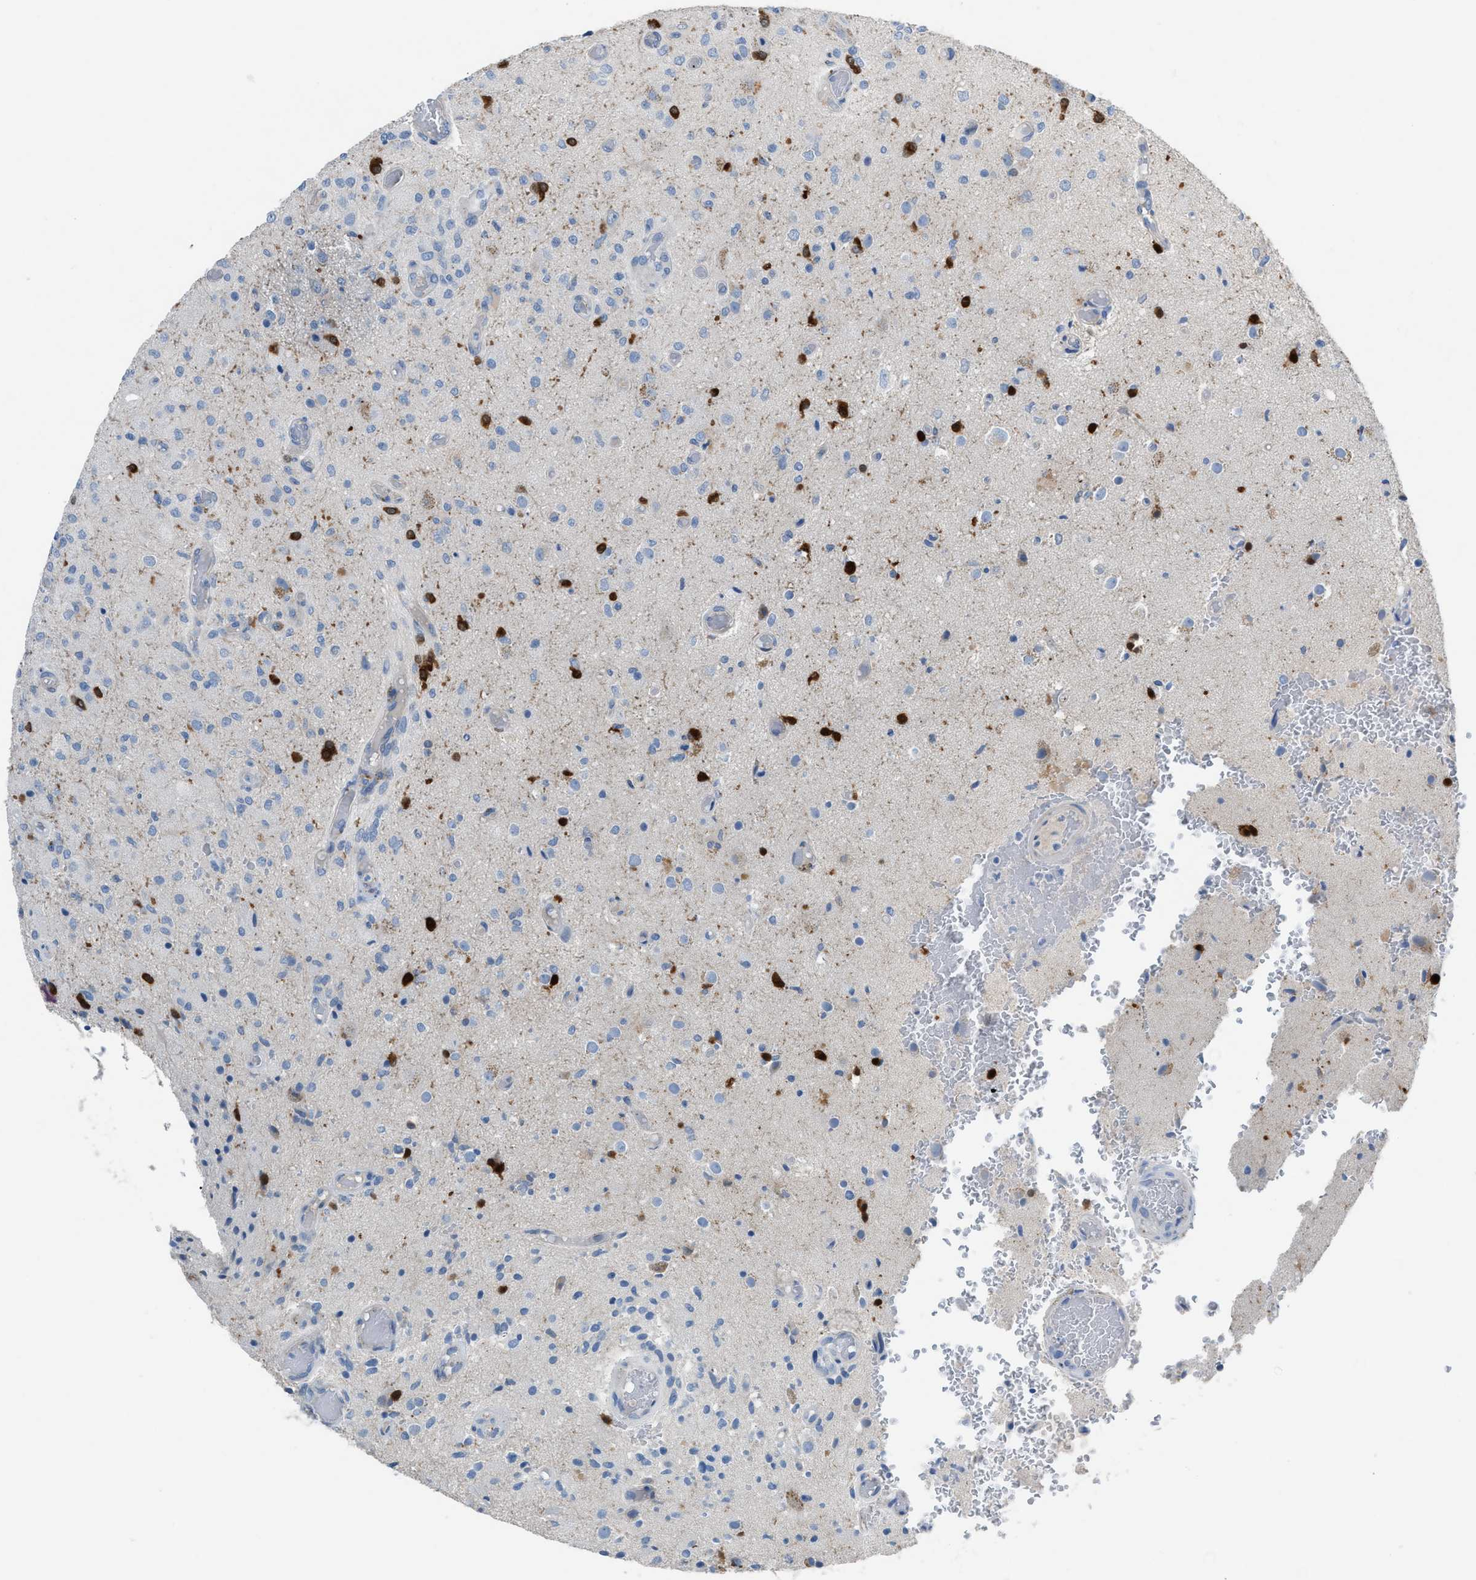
{"staining": {"intensity": "negative", "quantity": "none", "location": "none"}, "tissue": "glioma", "cell_type": "Tumor cells", "image_type": "cancer", "snomed": [{"axis": "morphology", "description": "Normal tissue, NOS"}, {"axis": "morphology", "description": "Glioma, malignant, High grade"}, {"axis": "topography", "description": "Cerebral cortex"}], "caption": "Immunohistochemistry histopathology image of neoplastic tissue: human glioma stained with DAB (3,3'-diaminobenzidine) reveals no significant protein positivity in tumor cells. (Stains: DAB (3,3'-diaminobenzidine) immunohistochemistry (IHC) with hematoxylin counter stain, Microscopy: brightfield microscopy at high magnification).", "gene": "ASPA", "patient": {"sex": "male", "age": 77}}